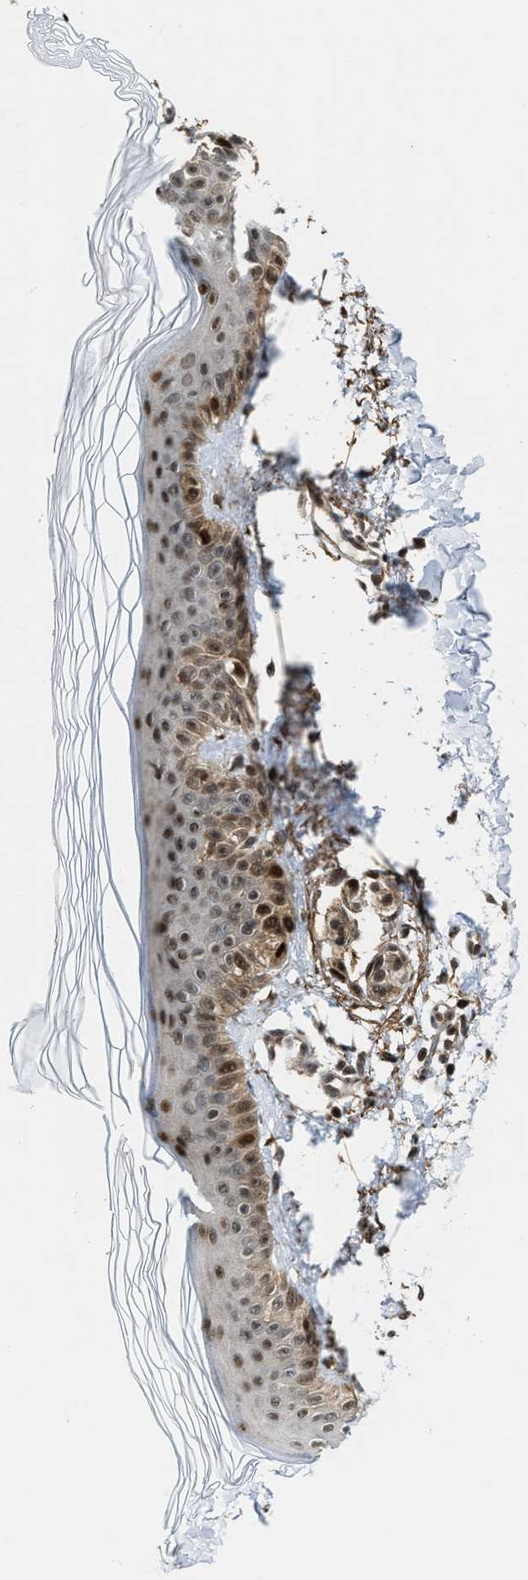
{"staining": {"intensity": "moderate", "quantity": ">75%", "location": "cytoplasmic/membranous,nuclear"}, "tissue": "skin", "cell_type": "Fibroblasts", "image_type": "normal", "snomed": [{"axis": "morphology", "description": "Normal tissue, NOS"}, {"axis": "morphology", "description": "Malignant melanoma, NOS"}, {"axis": "topography", "description": "Skin"}], "caption": "Skin stained for a protein (brown) demonstrates moderate cytoplasmic/membranous,nuclear positive staining in about >75% of fibroblasts.", "gene": "ZNF250", "patient": {"sex": "male", "age": 83}}